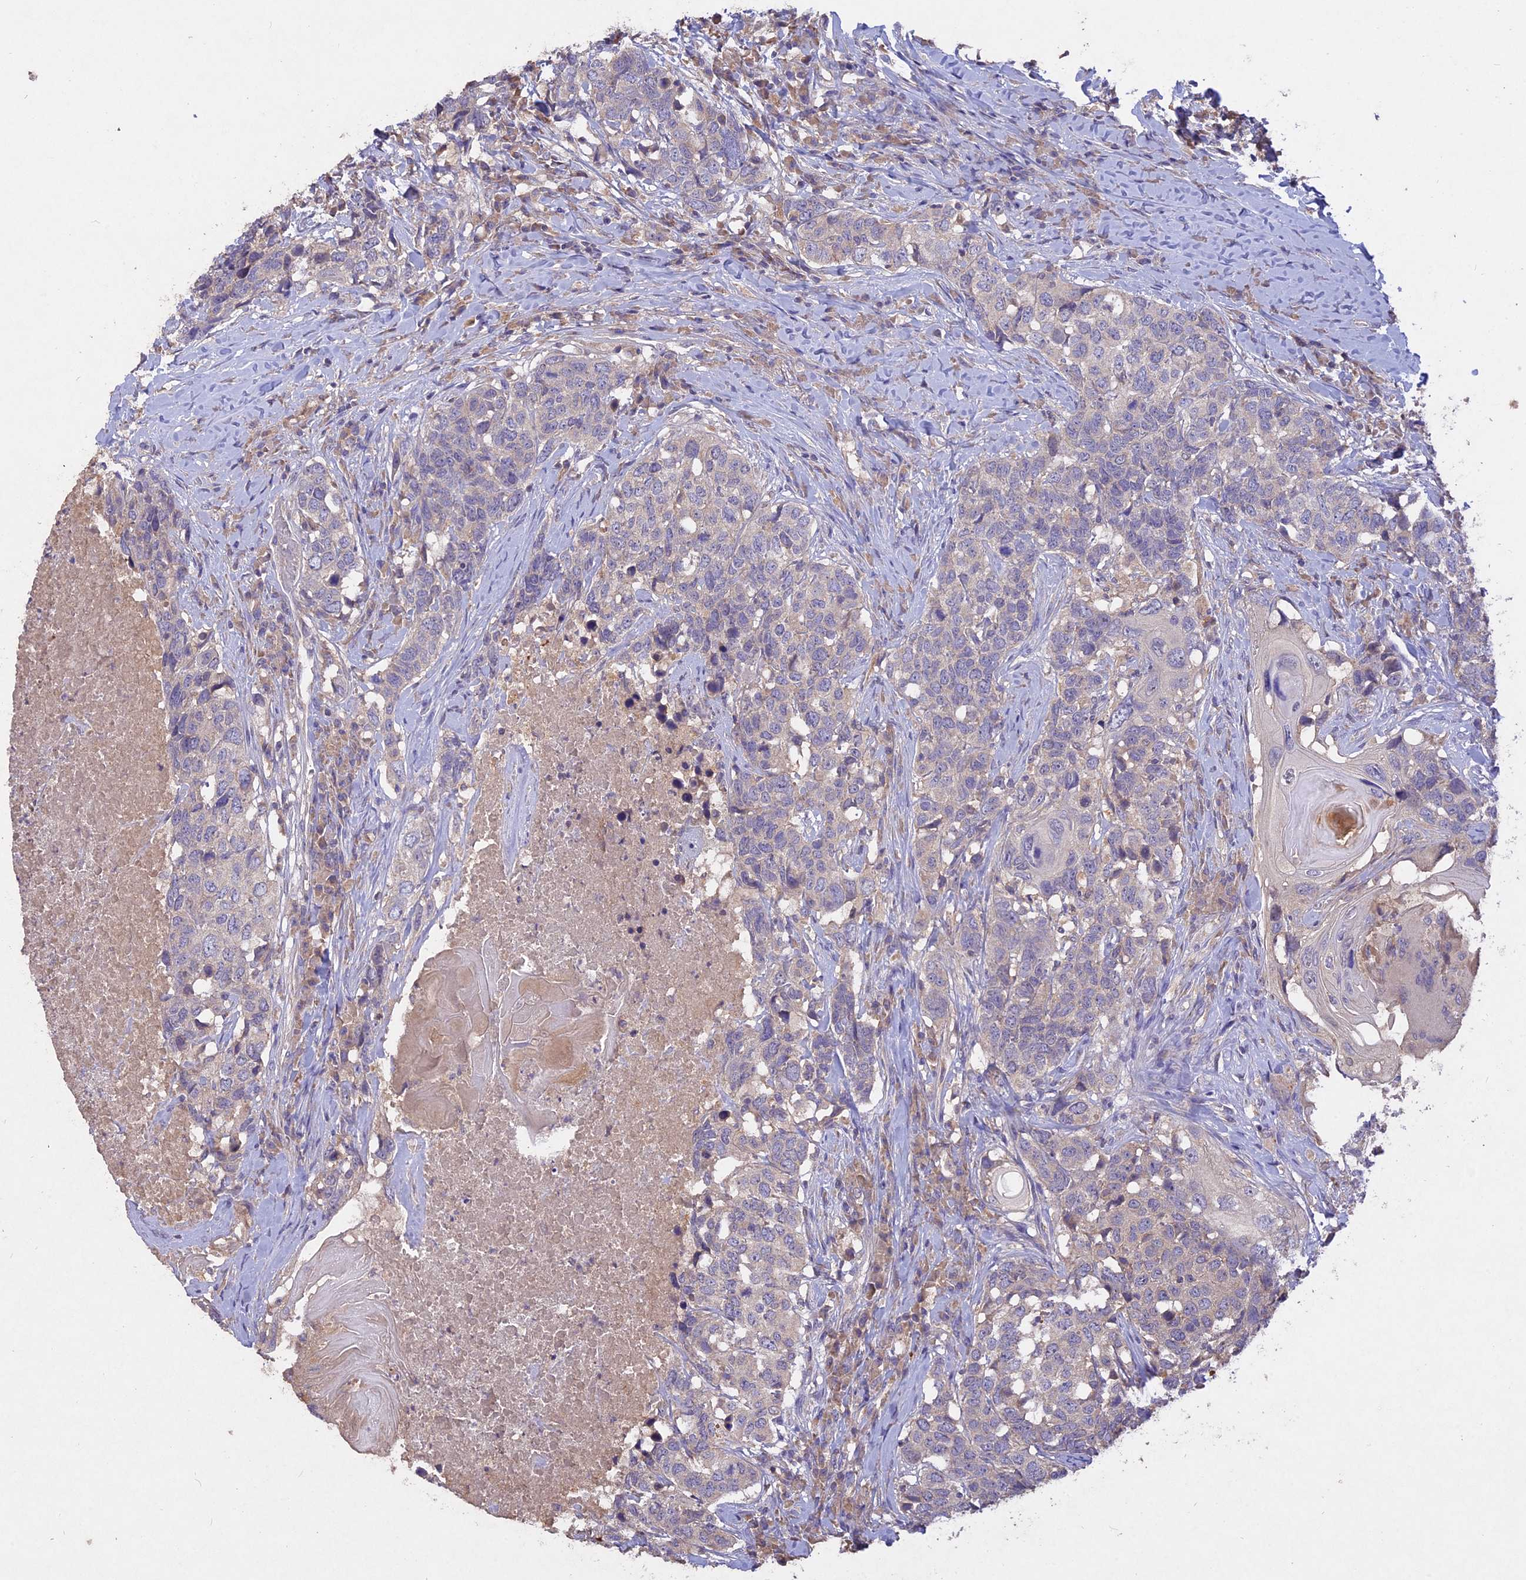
{"staining": {"intensity": "negative", "quantity": "none", "location": "none"}, "tissue": "head and neck cancer", "cell_type": "Tumor cells", "image_type": "cancer", "snomed": [{"axis": "morphology", "description": "Squamous cell carcinoma, NOS"}, {"axis": "topography", "description": "Head-Neck"}], "caption": "Image shows no protein expression in tumor cells of squamous cell carcinoma (head and neck) tissue.", "gene": "SLC26A4", "patient": {"sex": "male", "age": 66}}